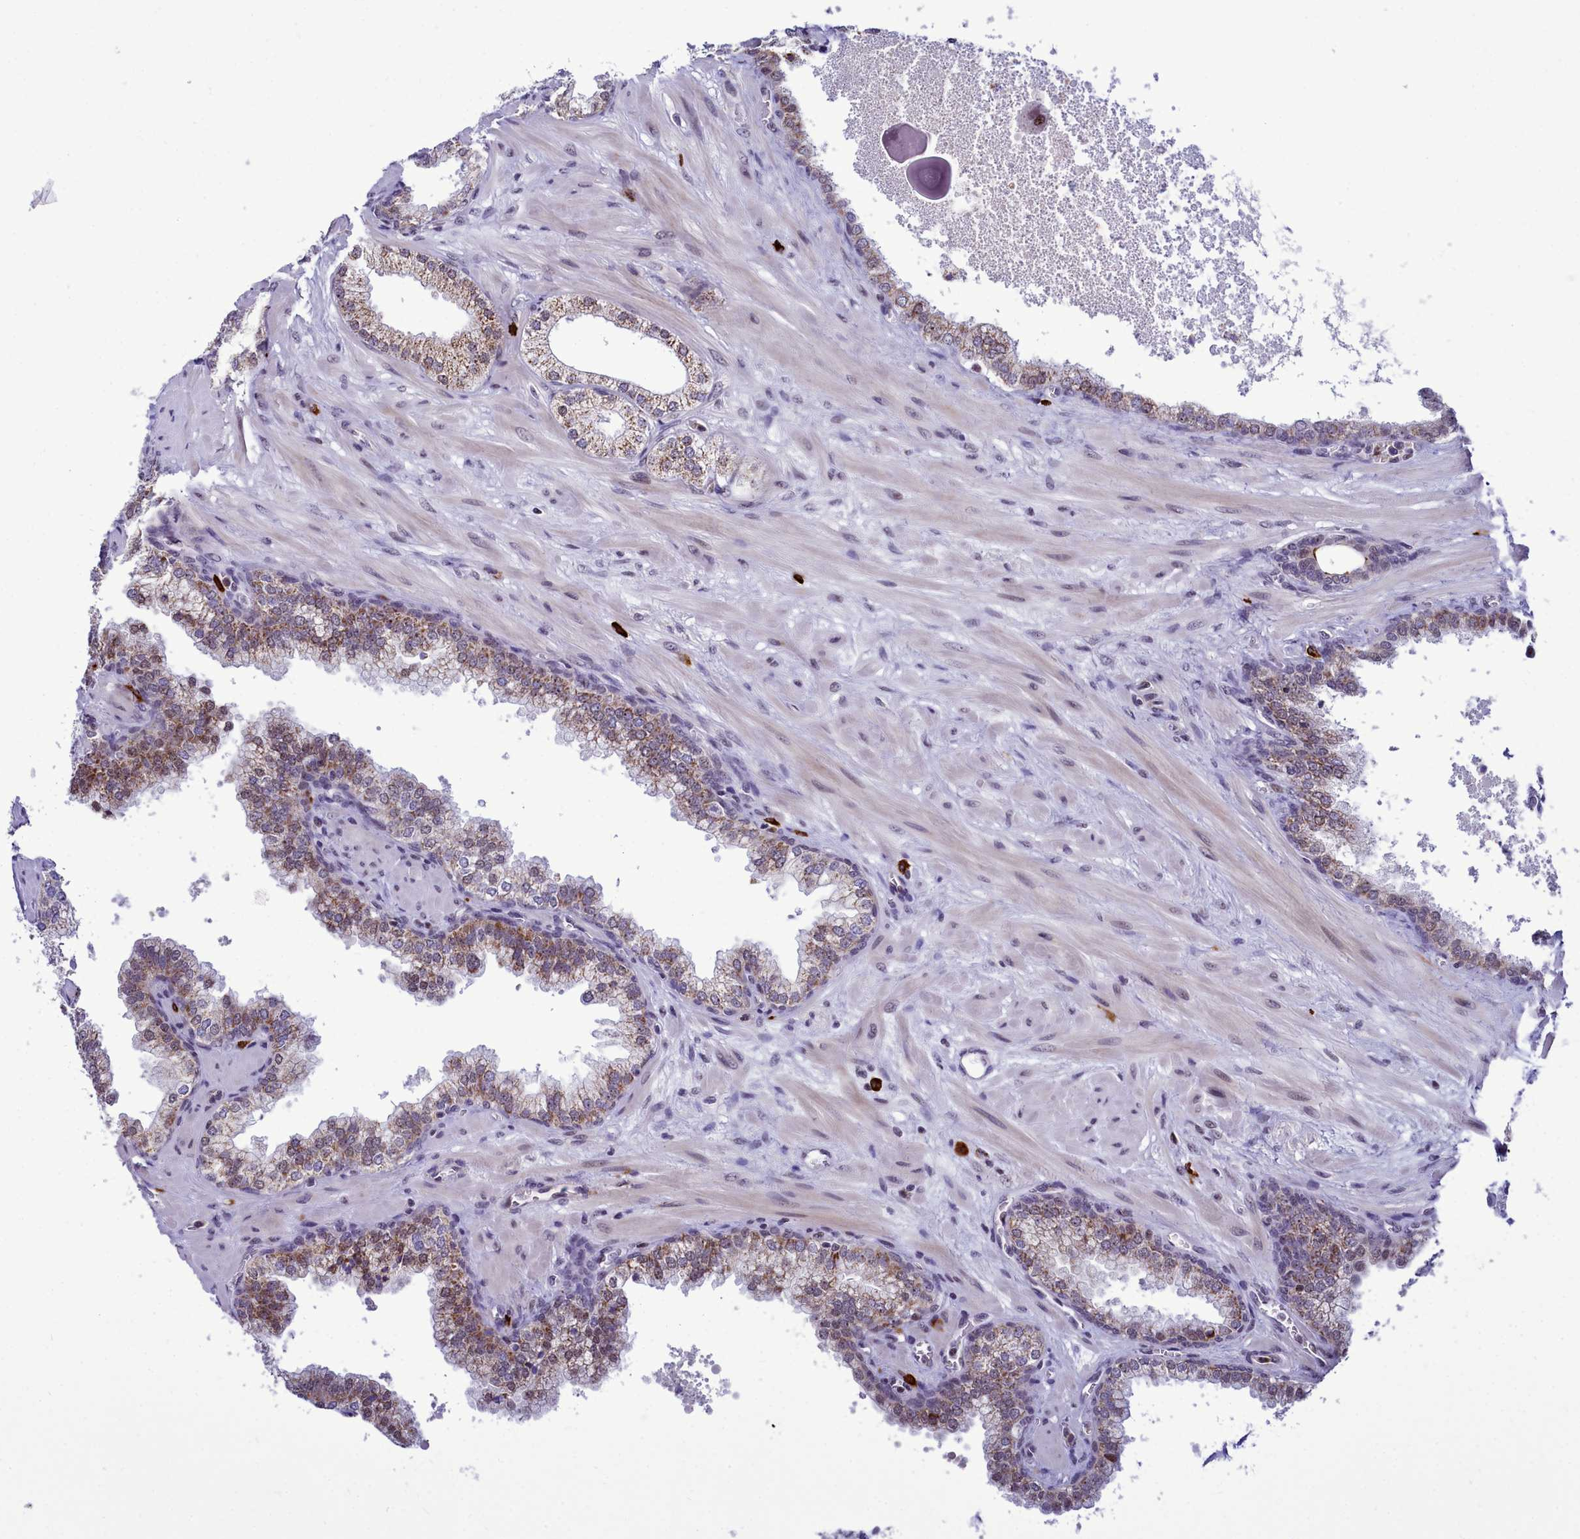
{"staining": {"intensity": "moderate", "quantity": "25%-75%", "location": "cytoplasmic/membranous,nuclear"}, "tissue": "prostate", "cell_type": "Glandular cells", "image_type": "normal", "snomed": [{"axis": "morphology", "description": "Normal tissue, NOS"}, {"axis": "topography", "description": "Prostate"}], "caption": "Prostate was stained to show a protein in brown. There is medium levels of moderate cytoplasmic/membranous,nuclear expression in about 25%-75% of glandular cells. (Stains: DAB in brown, nuclei in blue, Microscopy: brightfield microscopy at high magnification).", "gene": "POM121L2", "patient": {"sex": "male", "age": 60}}